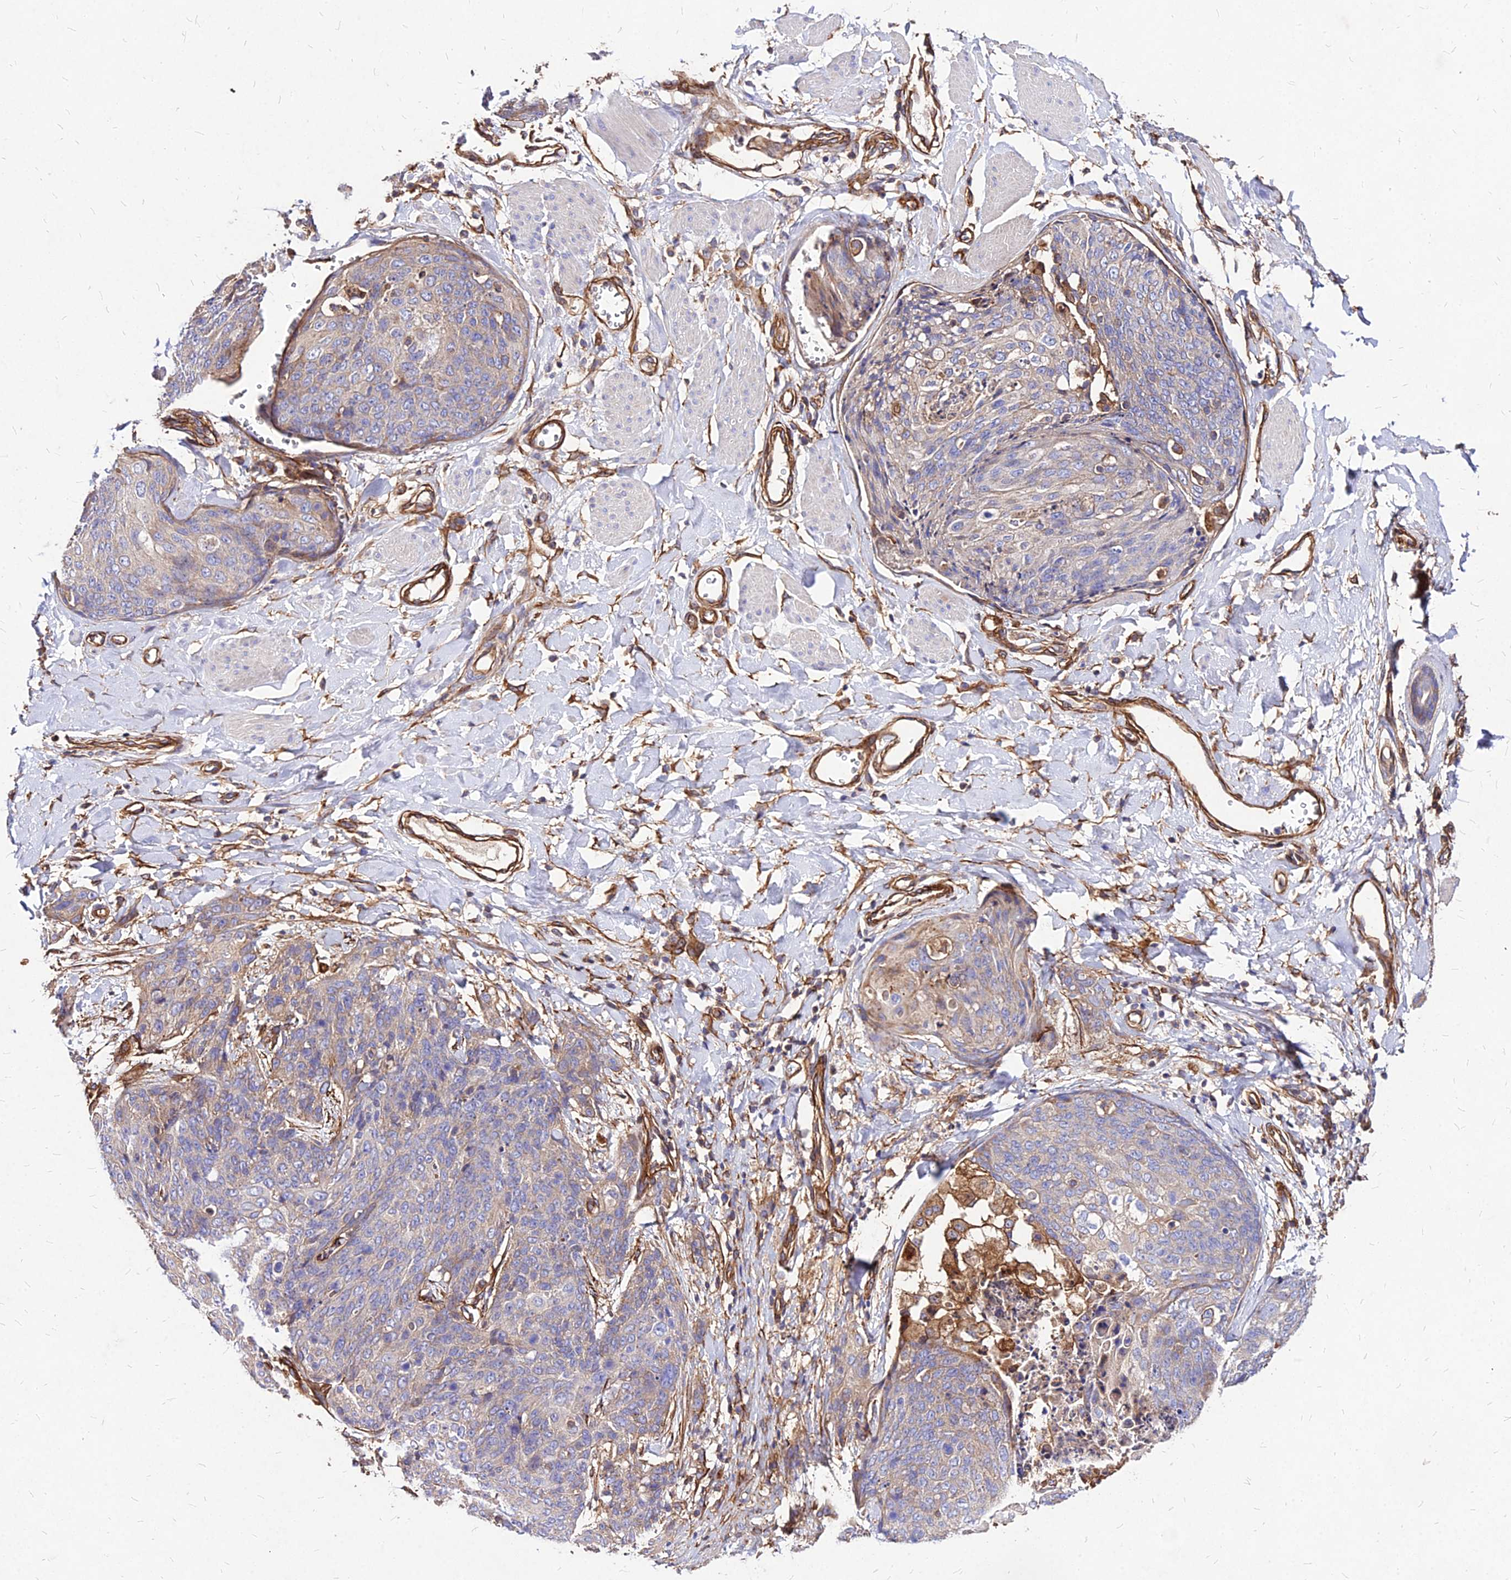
{"staining": {"intensity": "weak", "quantity": "<25%", "location": "cytoplasmic/membranous"}, "tissue": "skin cancer", "cell_type": "Tumor cells", "image_type": "cancer", "snomed": [{"axis": "morphology", "description": "Squamous cell carcinoma, NOS"}, {"axis": "topography", "description": "Skin"}, {"axis": "topography", "description": "Vulva"}], "caption": "The image demonstrates no significant staining in tumor cells of skin cancer (squamous cell carcinoma). (Stains: DAB (3,3'-diaminobenzidine) immunohistochemistry (IHC) with hematoxylin counter stain, Microscopy: brightfield microscopy at high magnification).", "gene": "EFCC1", "patient": {"sex": "female", "age": 85}}